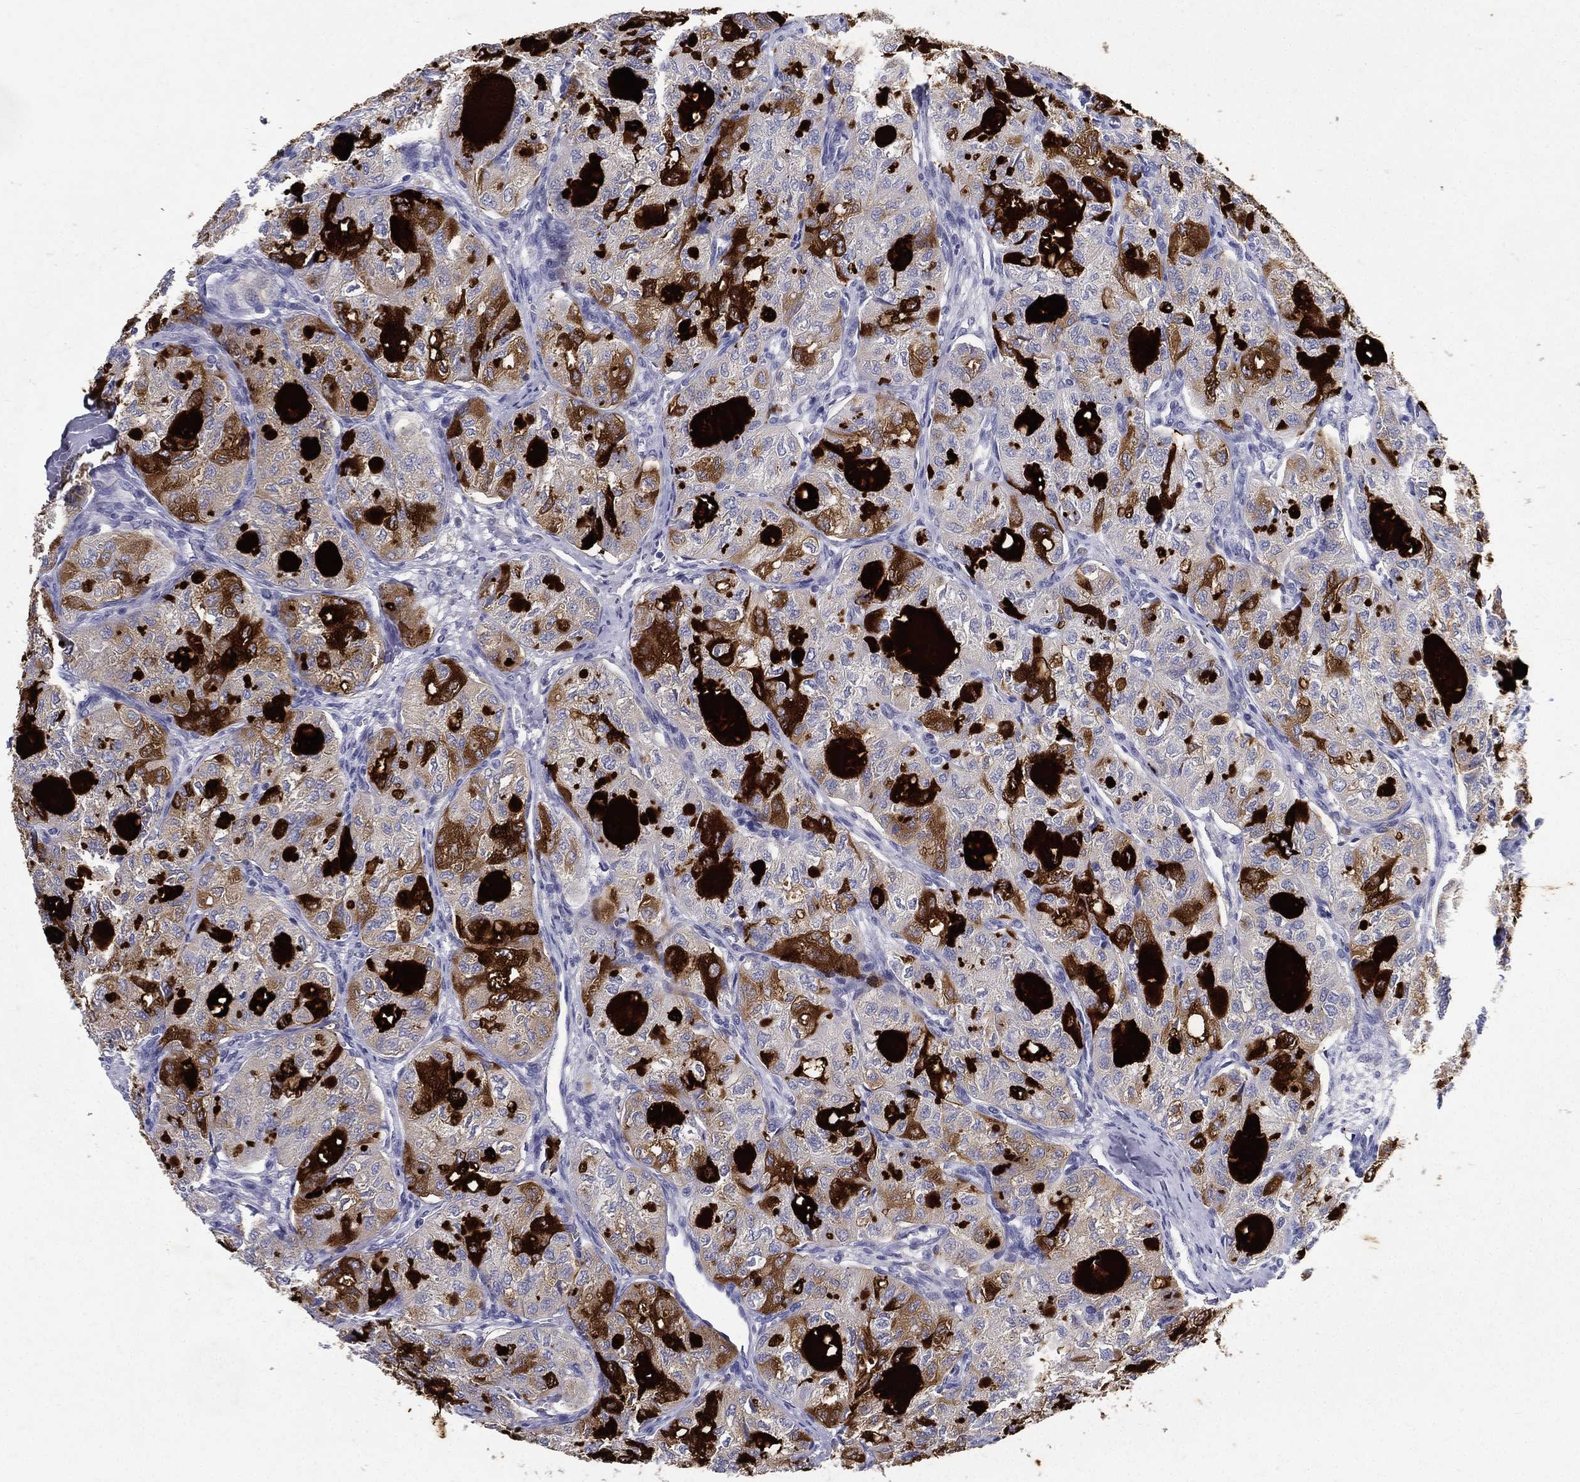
{"staining": {"intensity": "negative", "quantity": "none", "location": "none"}, "tissue": "thyroid cancer", "cell_type": "Tumor cells", "image_type": "cancer", "snomed": [{"axis": "morphology", "description": "Follicular adenoma carcinoma, NOS"}, {"axis": "topography", "description": "Thyroid gland"}], "caption": "DAB immunohistochemical staining of thyroid cancer demonstrates no significant positivity in tumor cells. (Brightfield microscopy of DAB IHC at high magnification).", "gene": "RGS13", "patient": {"sex": "male", "age": 75}}